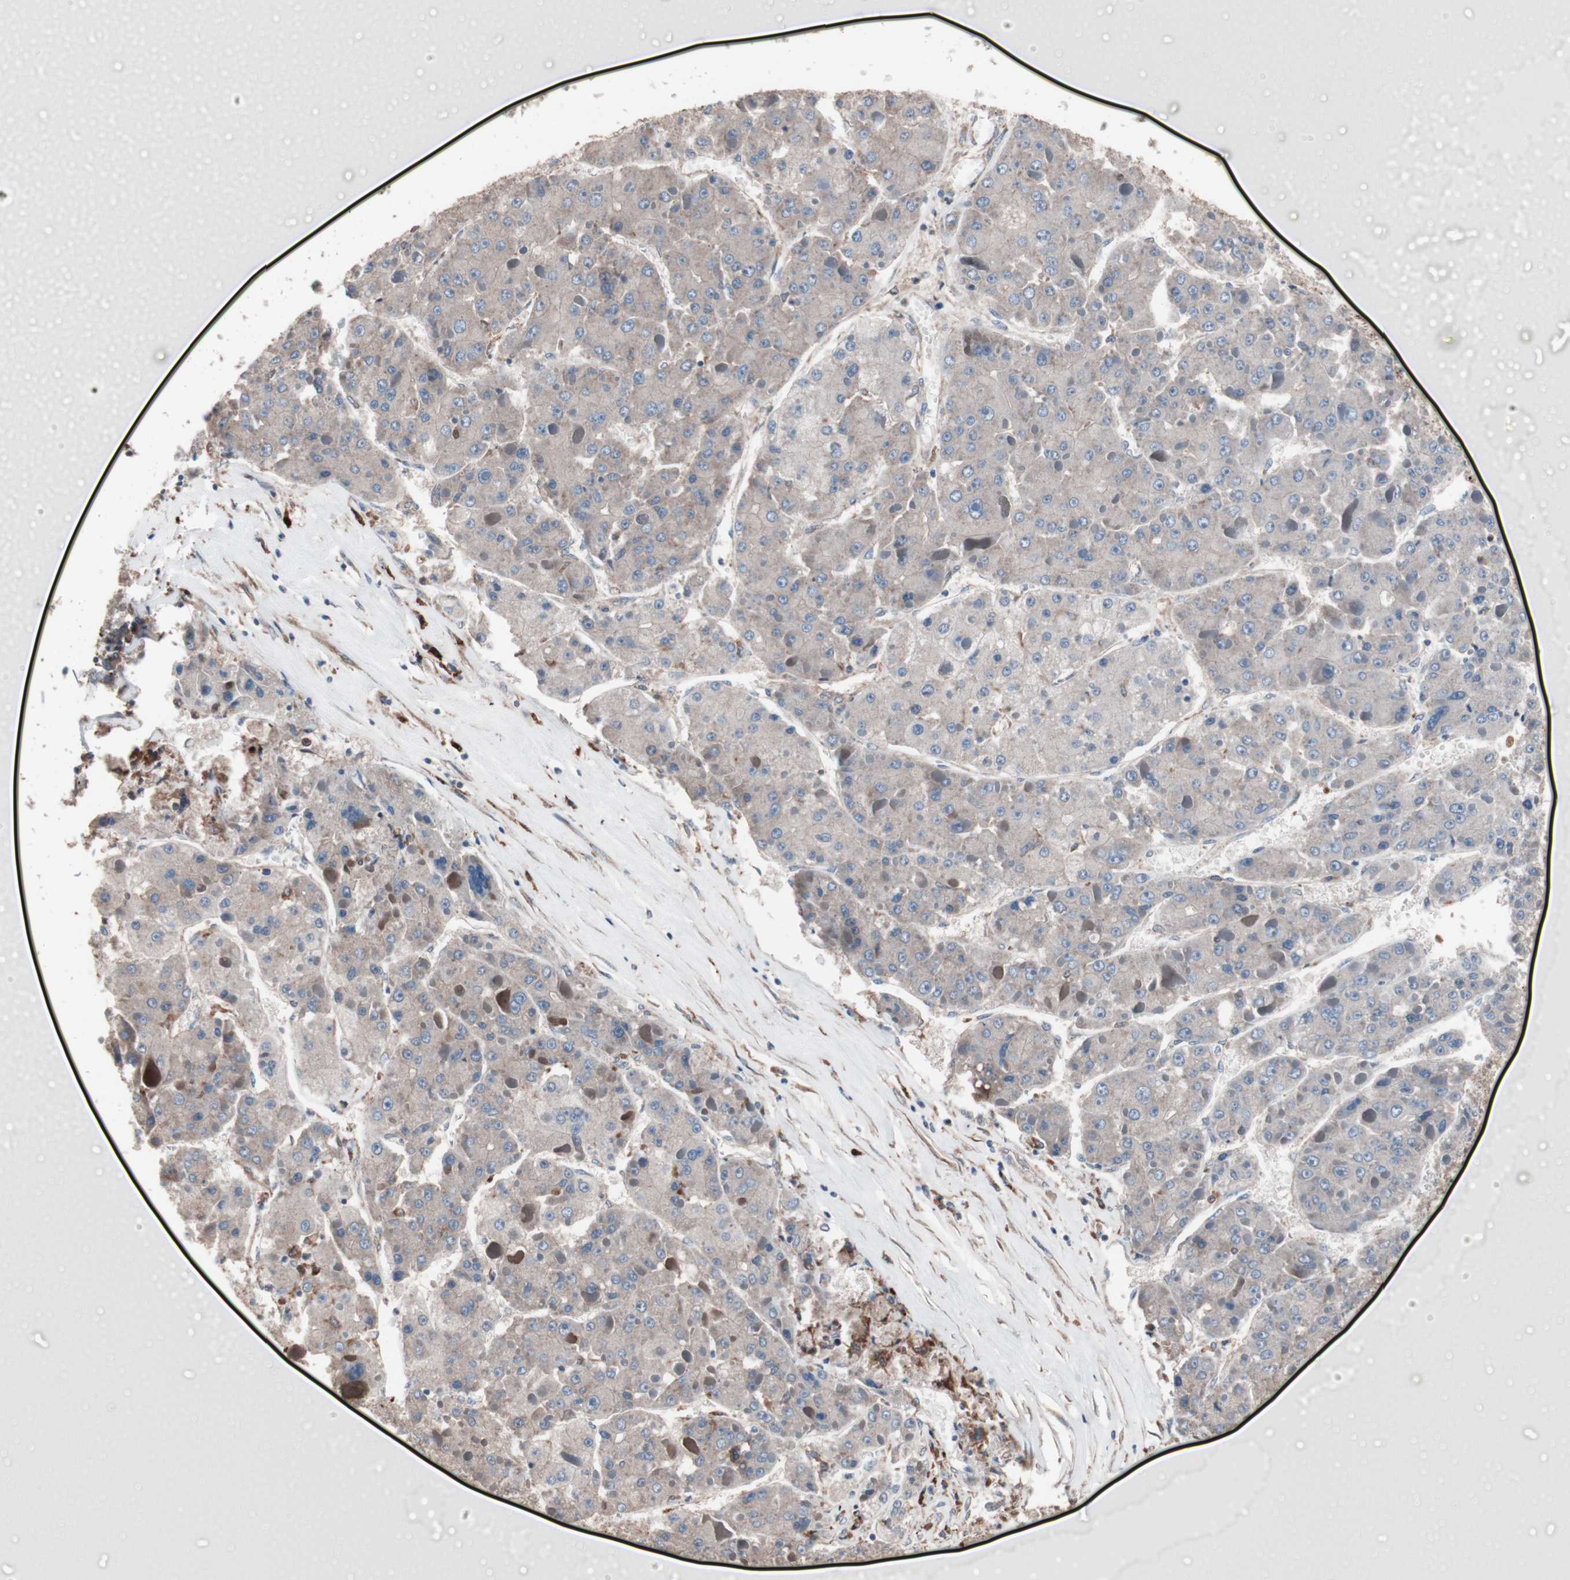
{"staining": {"intensity": "weak", "quantity": "<25%", "location": "cytoplasmic/membranous"}, "tissue": "liver cancer", "cell_type": "Tumor cells", "image_type": "cancer", "snomed": [{"axis": "morphology", "description": "Carcinoma, Hepatocellular, NOS"}, {"axis": "topography", "description": "Liver"}], "caption": "DAB immunohistochemical staining of hepatocellular carcinoma (liver) exhibits no significant expression in tumor cells.", "gene": "ATG7", "patient": {"sex": "female", "age": 73}}